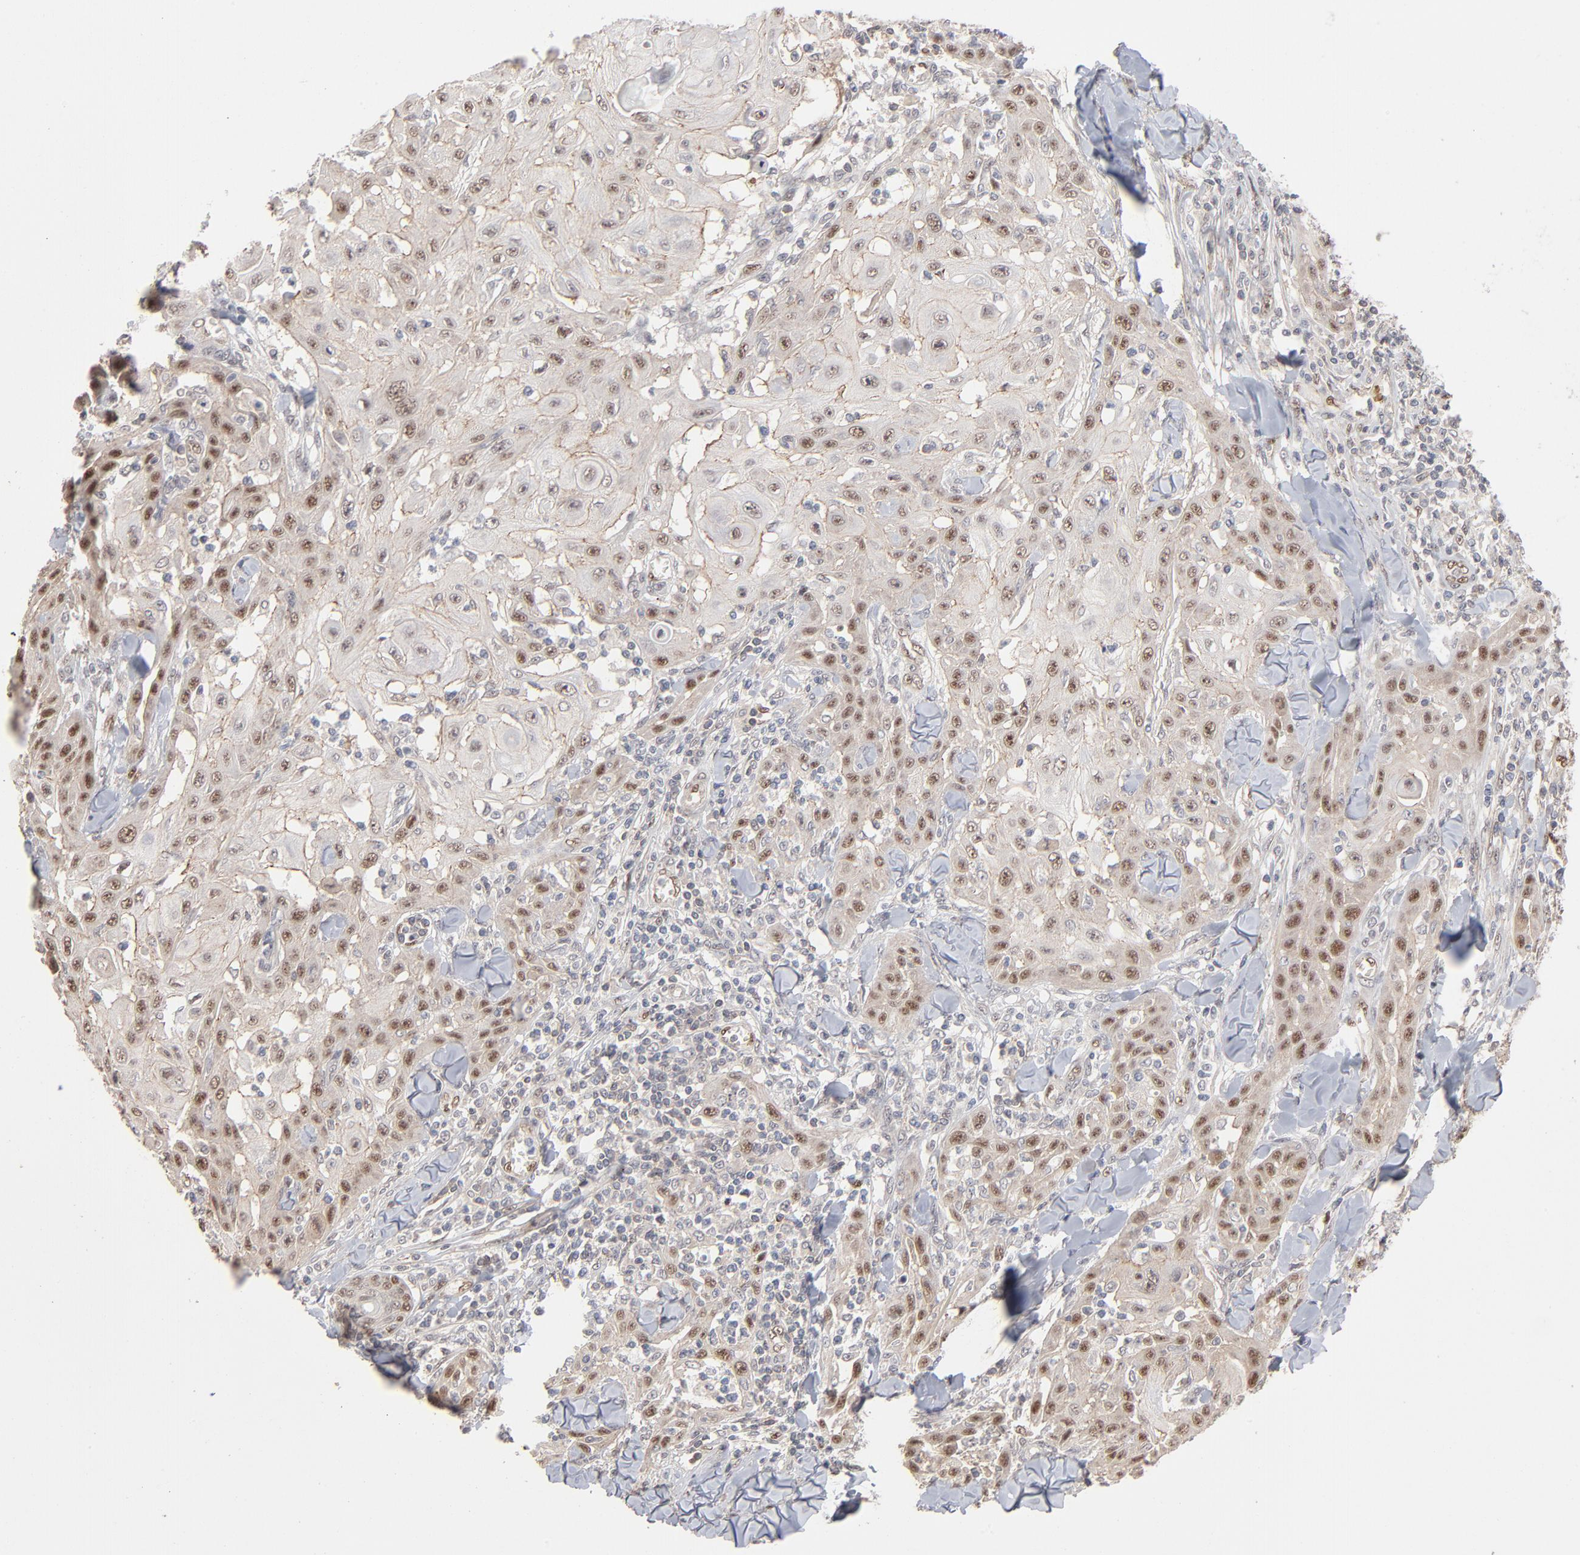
{"staining": {"intensity": "moderate", "quantity": "<25%", "location": "nuclear"}, "tissue": "skin cancer", "cell_type": "Tumor cells", "image_type": "cancer", "snomed": [{"axis": "morphology", "description": "Squamous cell carcinoma, NOS"}, {"axis": "topography", "description": "Skin"}], "caption": "Moderate nuclear staining for a protein is identified in approximately <25% of tumor cells of skin cancer (squamous cell carcinoma) using immunohistochemistry (IHC).", "gene": "NFIB", "patient": {"sex": "male", "age": 24}}